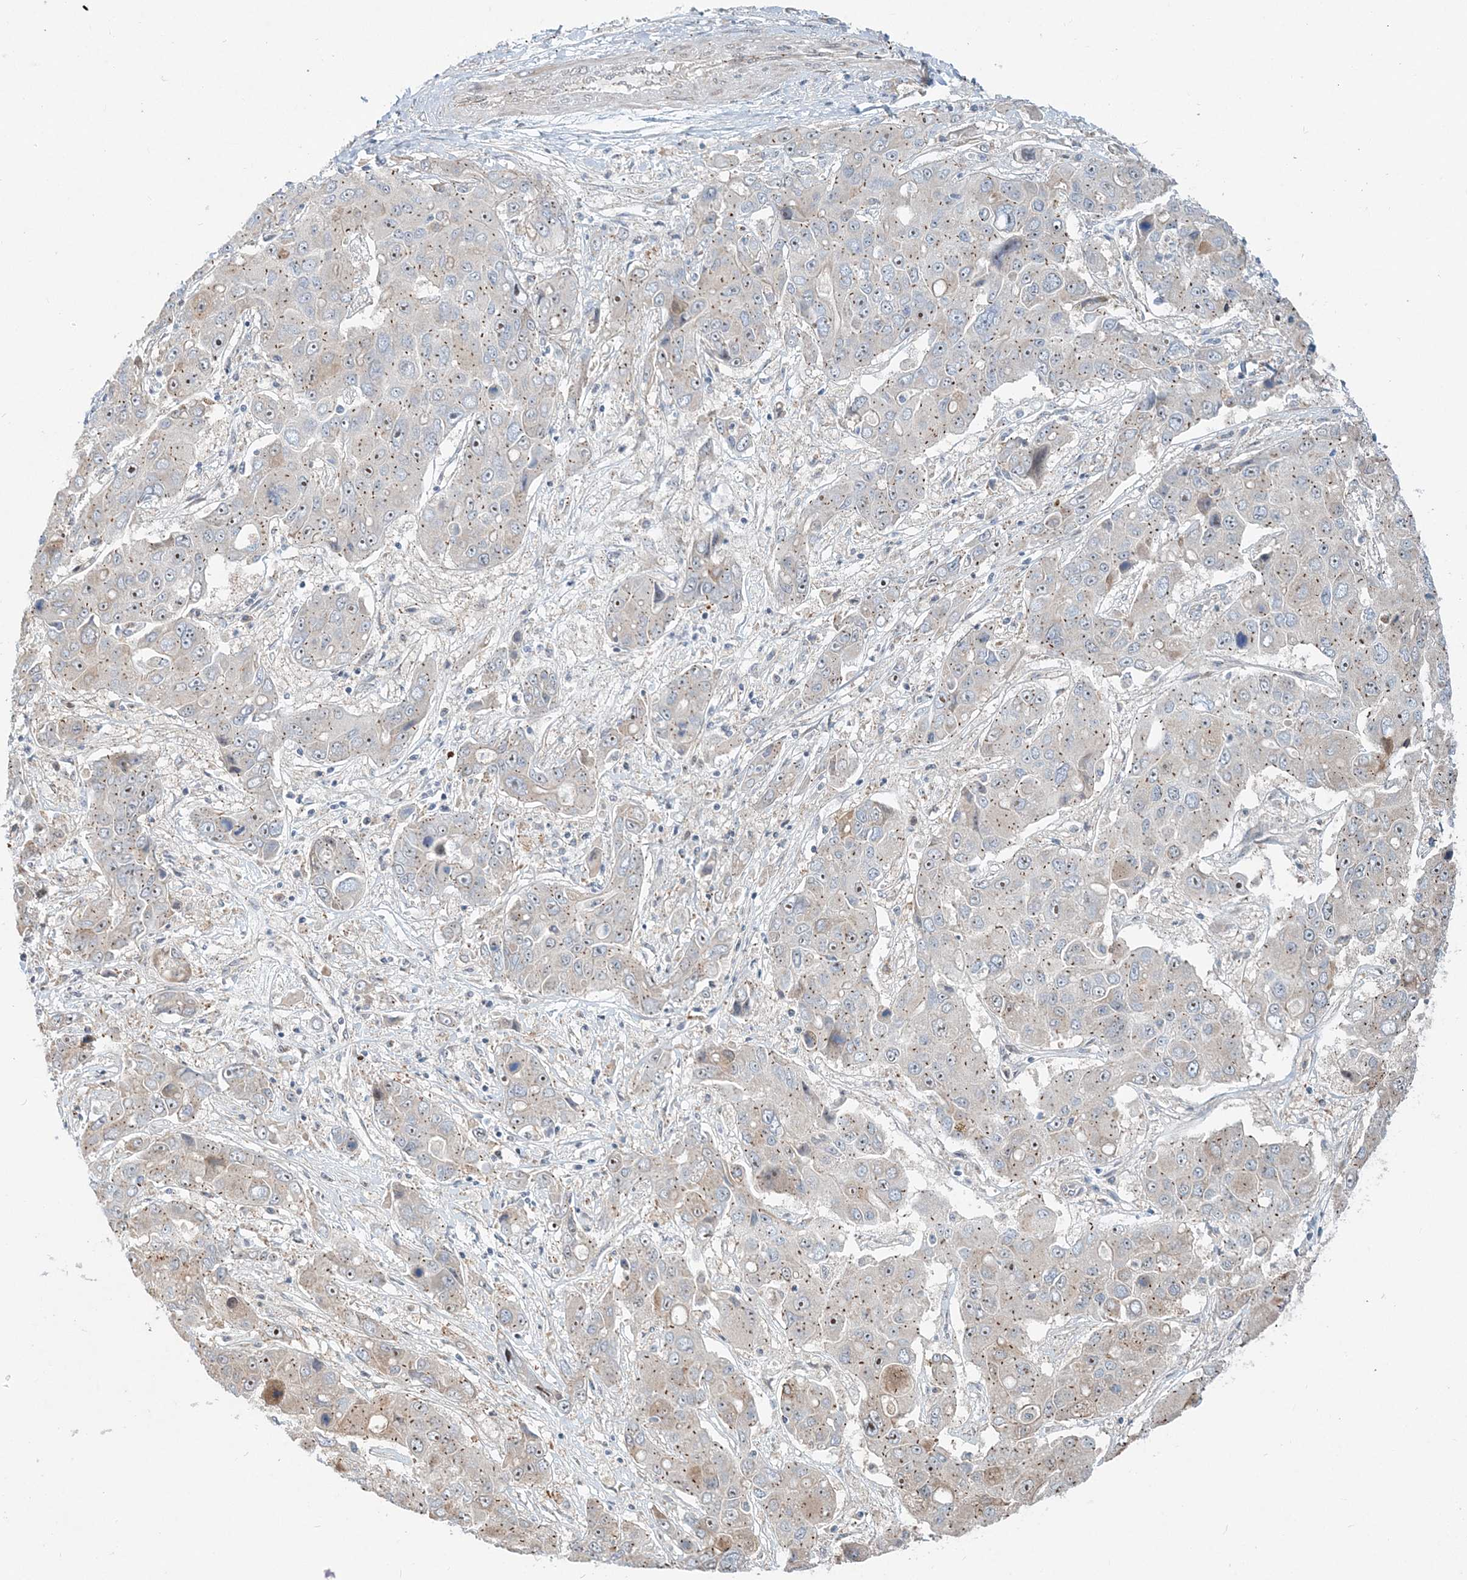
{"staining": {"intensity": "weak", "quantity": "25%-75%", "location": "cytoplasmic/membranous"}, "tissue": "liver cancer", "cell_type": "Tumor cells", "image_type": "cancer", "snomed": [{"axis": "morphology", "description": "Cholangiocarcinoma"}, {"axis": "topography", "description": "Liver"}], "caption": "This is a photomicrograph of immunohistochemistry staining of liver cholangiocarcinoma, which shows weak expression in the cytoplasmic/membranous of tumor cells.", "gene": "CXXC5", "patient": {"sex": "male", "age": 67}}